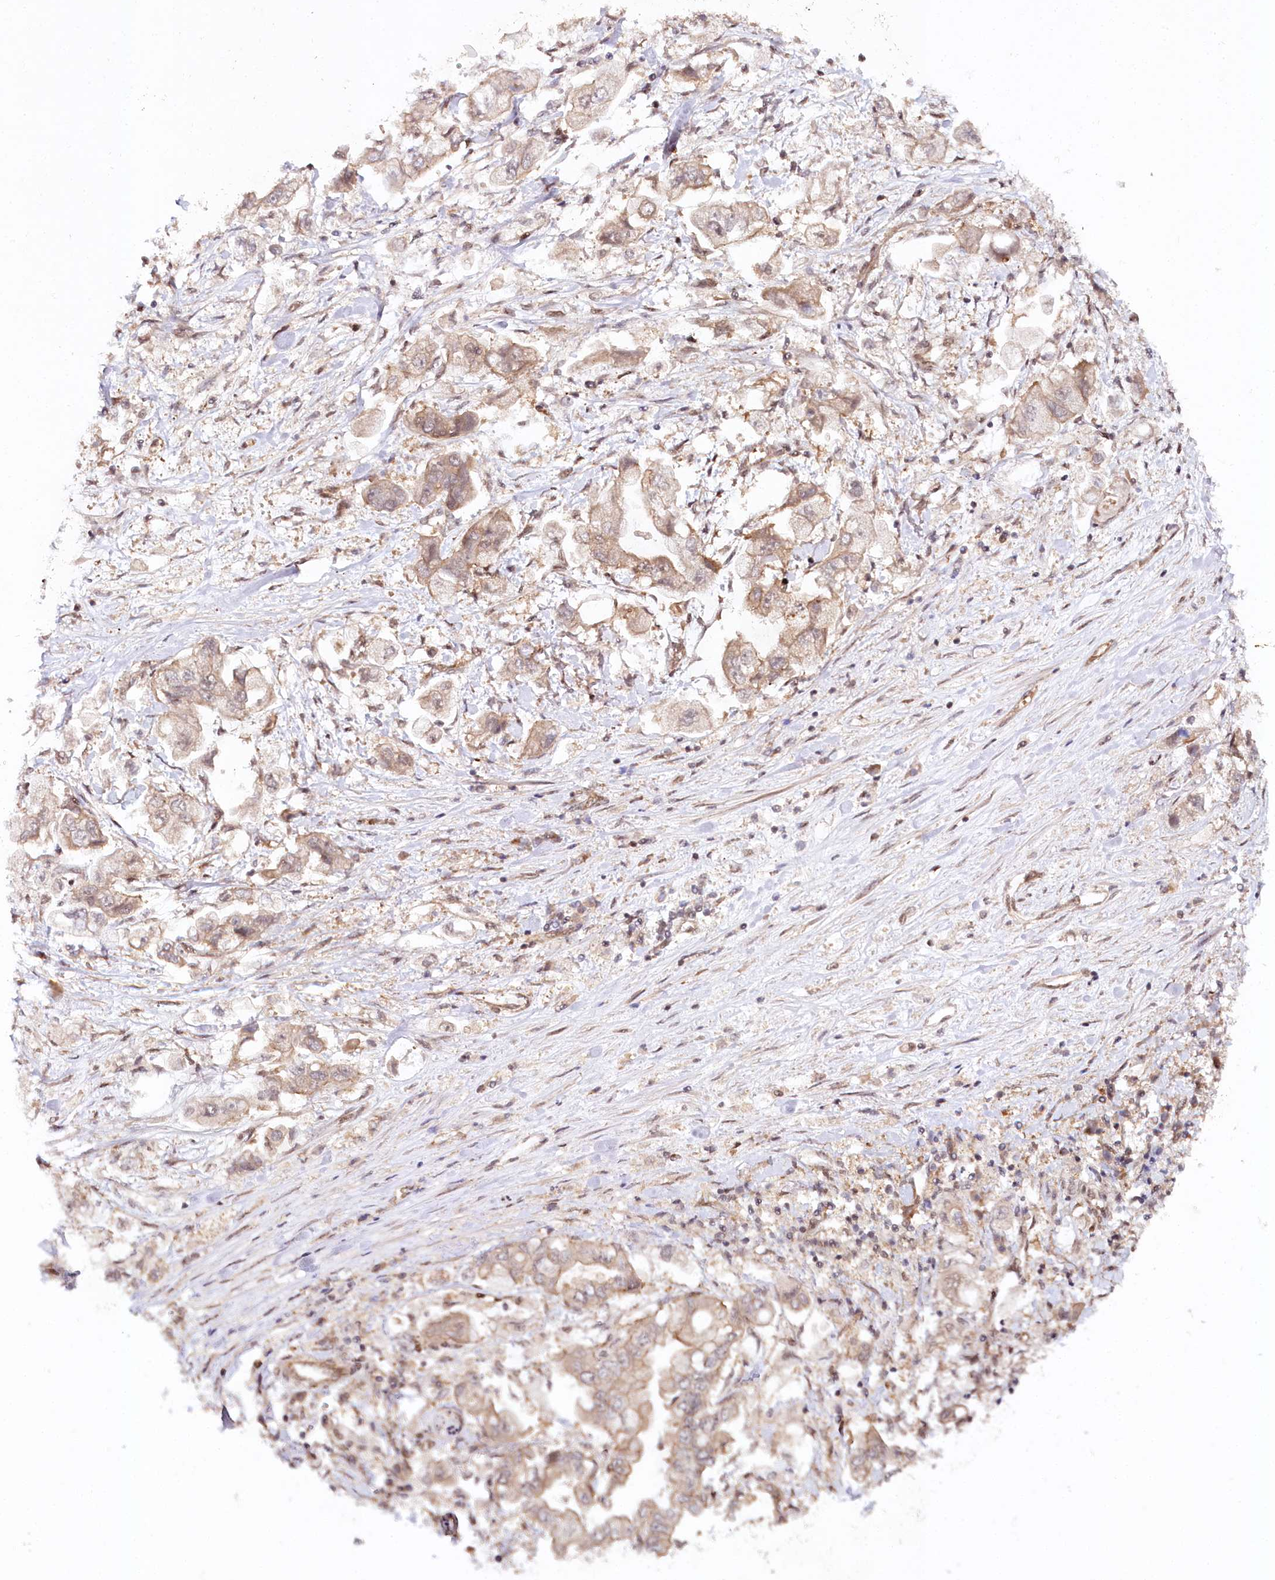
{"staining": {"intensity": "weak", "quantity": ">75%", "location": "cytoplasmic/membranous"}, "tissue": "stomach cancer", "cell_type": "Tumor cells", "image_type": "cancer", "snomed": [{"axis": "morphology", "description": "Adenocarcinoma, NOS"}, {"axis": "topography", "description": "Stomach"}], "caption": "DAB immunohistochemical staining of stomach adenocarcinoma shows weak cytoplasmic/membranous protein expression in approximately >75% of tumor cells.", "gene": "CCDC65", "patient": {"sex": "male", "age": 62}}